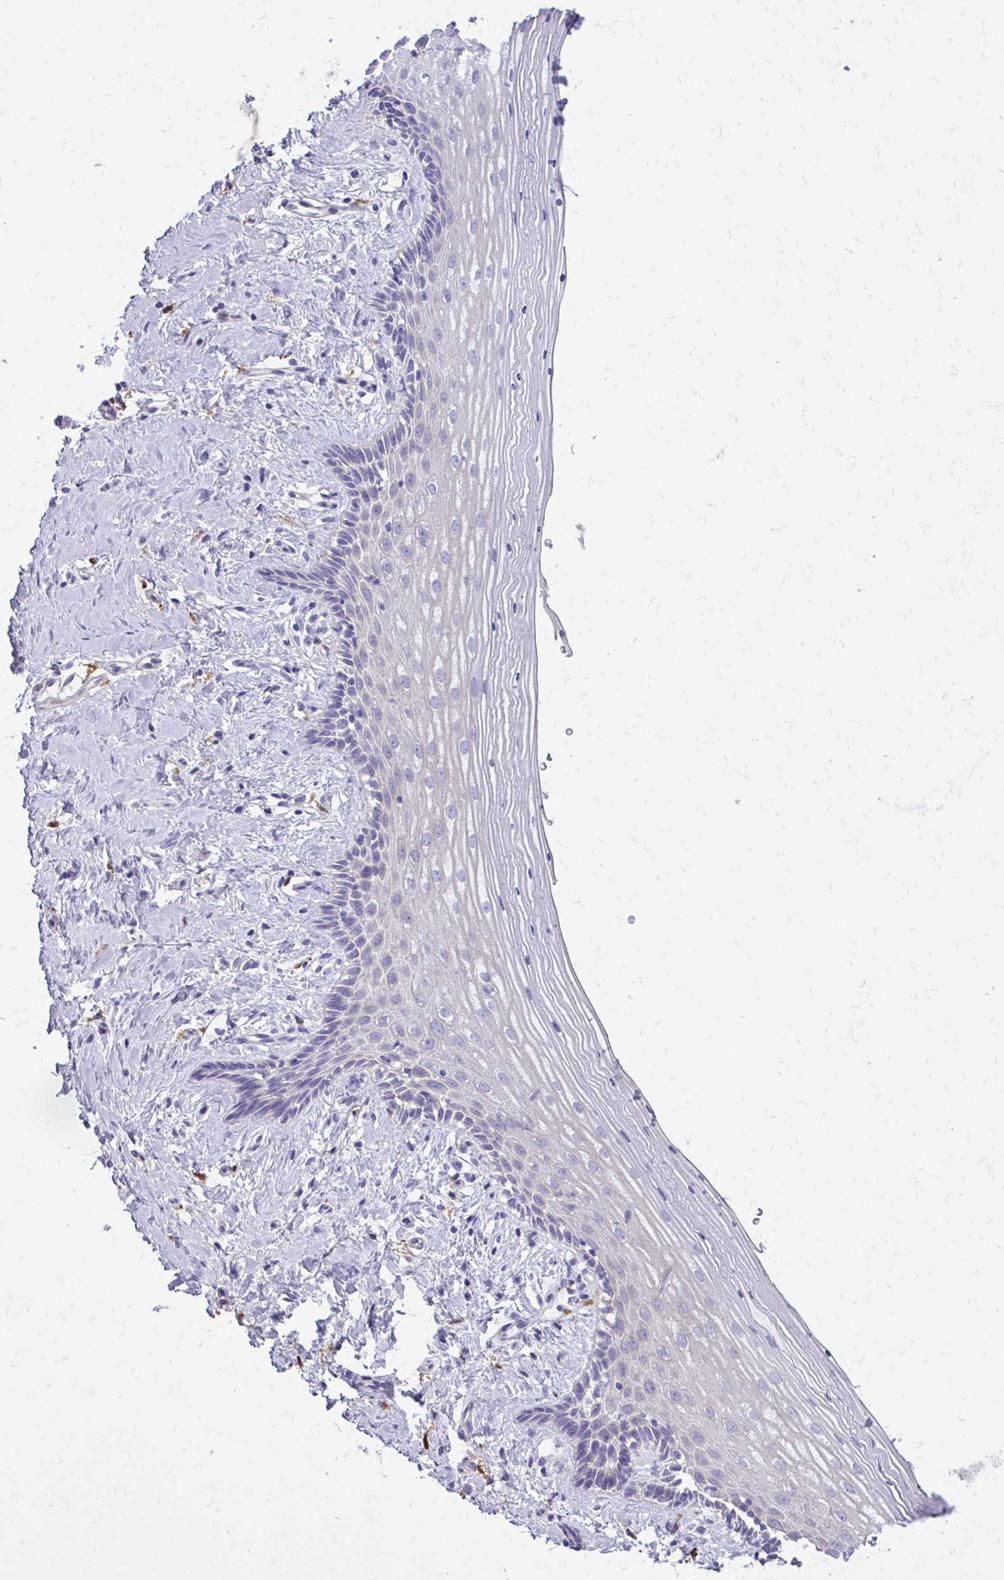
{"staining": {"intensity": "negative", "quantity": "none", "location": "none"}, "tissue": "vagina", "cell_type": "Squamous epithelial cells", "image_type": "normal", "snomed": [{"axis": "morphology", "description": "Normal tissue, NOS"}, {"axis": "topography", "description": "Vagina"}], "caption": "The photomicrograph demonstrates no significant expression in squamous epithelial cells of vagina.", "gene": "SIGLEC11", "patient": {"sex": "female", "age": 42}}